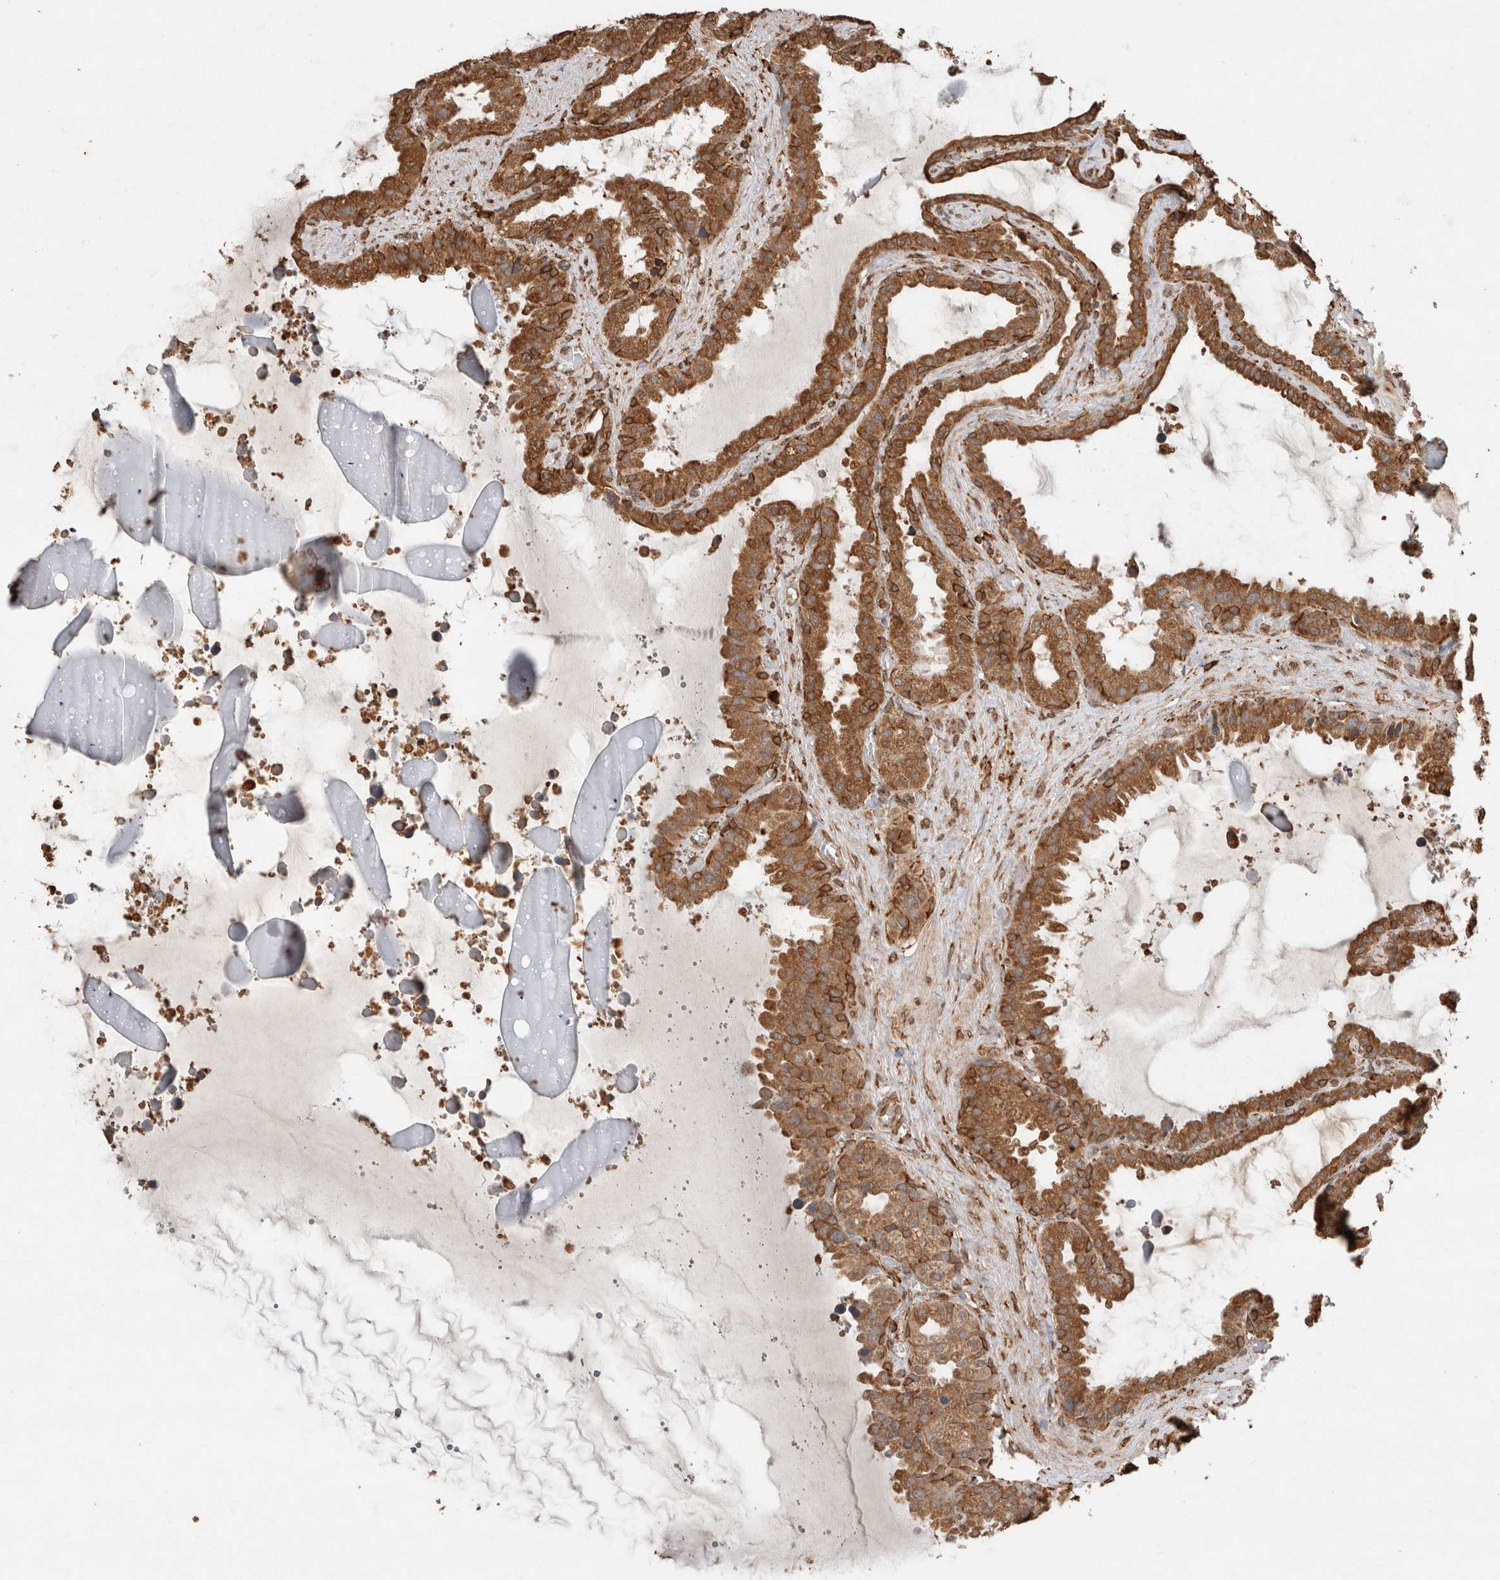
{"staining": {"intensity": "moderate", "quantity": ">75%", "location": "cytoplasmic/membranous"}, "tissue": "seminal vesicle", "cell_type": "Glandular cells", "image_type": "normal", "snomed": [{"axis": "morphology", "description": "Normal tissue, NOS"}, {"axis": "topography", "description": "Seminal veicle"}], "caption": "Glandular cells reveal moderate cytoplasmic/membranous positivity in approximately >75% of cells in benign seminal vesicle.", "gene": "ERAP1", "patient": {"sex": "male", "age": 46}}